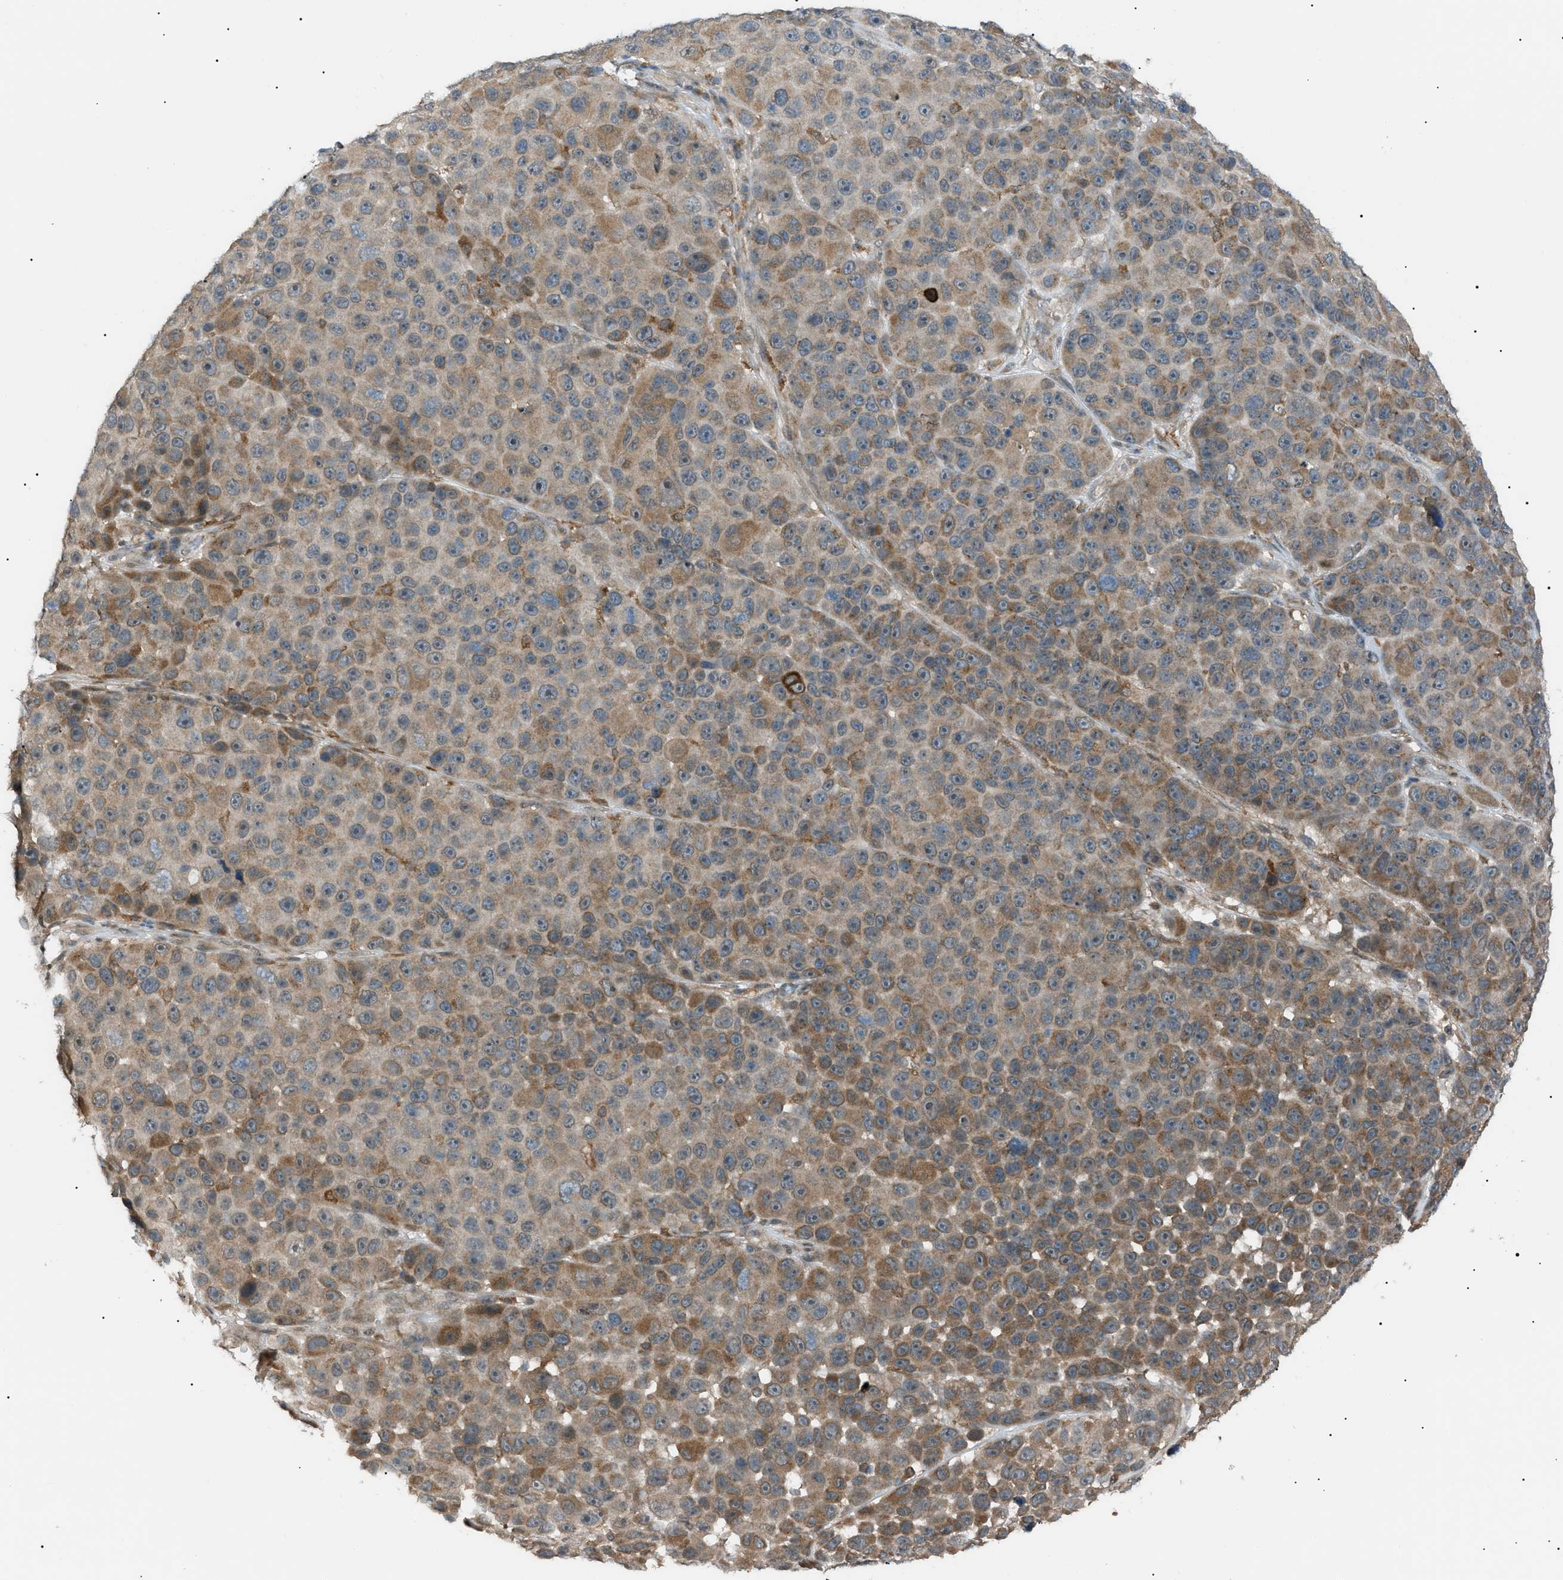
{"staining": {"intensity": "weak", "quantity": "25%-75%", "location": "cytoplasmic/membranous"}, "tissue": "melanoma", "cell_type": "Tumor cells", "image_type": "cancer", "snomed": [{"axis": "morphology", "description": "Malignant melanoma, NOS"}, {"axis": "topography", "description": "Skin"}], "caption": "Immunohistochemistry histopathology image of human malignant melanoma stained for a protein (brown), which shows low levels of weak cytoplasmic/membranous positivity in about 25%-75% of tumor cells.", "gene": "LPIN2", "patient": {"sex": "male", "age": 53}}